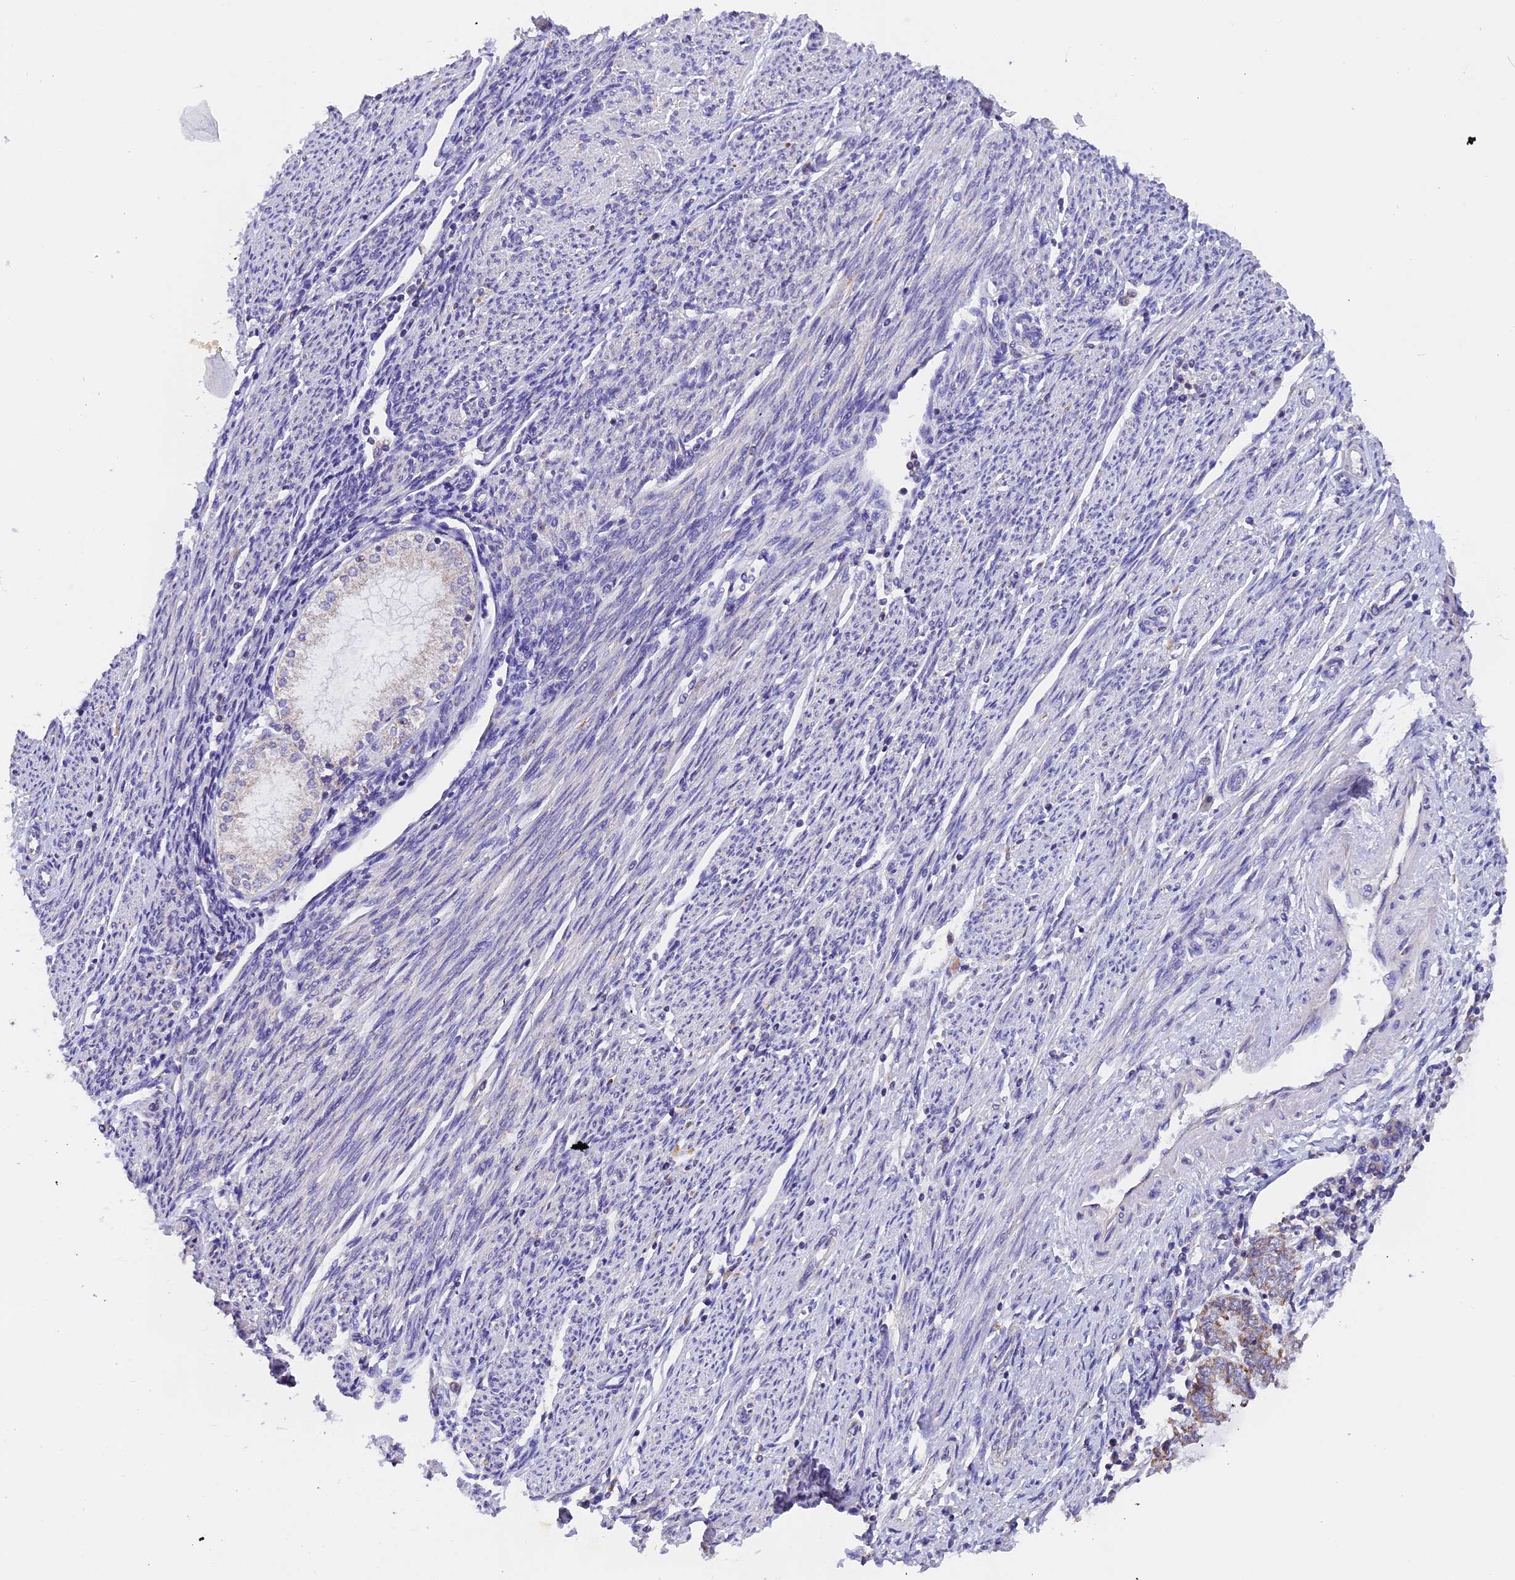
{"staining": {"intensity": "weak", "quantity": "25%-75%", "location": "cytoplasmic/membranous"}, "tissue": "endometrial cancer", "cell_type": "Tumor cells", "image_type": "cancer", "snomed": [{"axis": "morphology", "description": "Adenocarcinoma, NOS"}, {"axis": "topography", "description": "Endometrium"}], "caption": "The immunohistochemical stain labels weak cytoplasmic/membranous expression in tumor cells of endometrial cancer (adenocarcinoma) tissue.", "gene": "MGME1", "patient": {"sex": "female", "age": 79}}